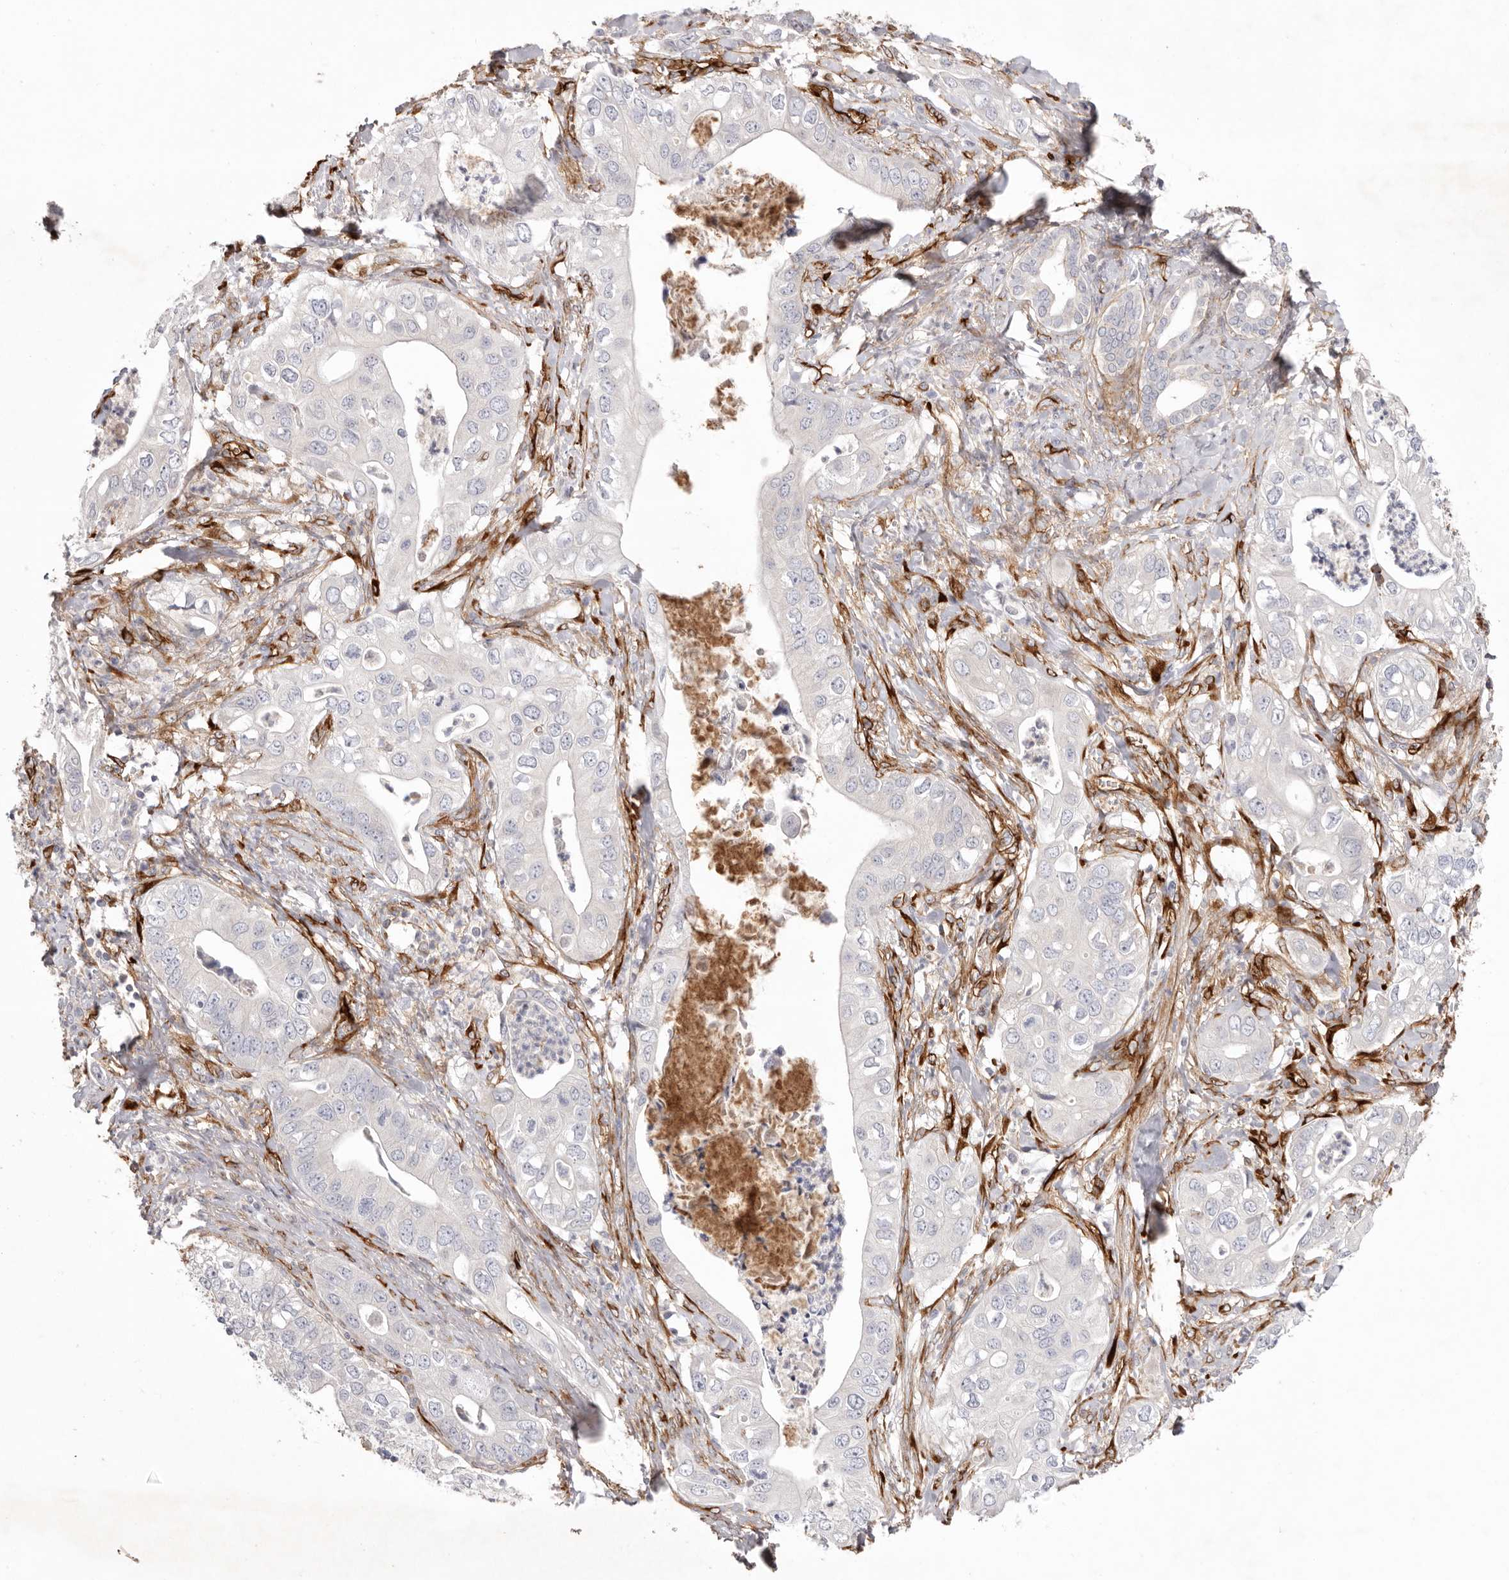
{"staining": {"intensity": "negative", "quantity": "none", "location": "none"}, "tissue": "pancreatic cancer", "cell_type": "Tumor cells", "image_type": "cancer", "snomed": [{"axis": "morphology", "description": "Adenocarcinoma, NOS"}, {"axis": "topography", "description": "Pancreas"}], "caption": "Human pancreatic cancer (adenocarcinoma) stained for a protein using immunohistochemistry (IHC) demonstrates no positivity in tumor cells.", "gene": "LRRC66", "patient": {"sex": "female", "age": 78}}